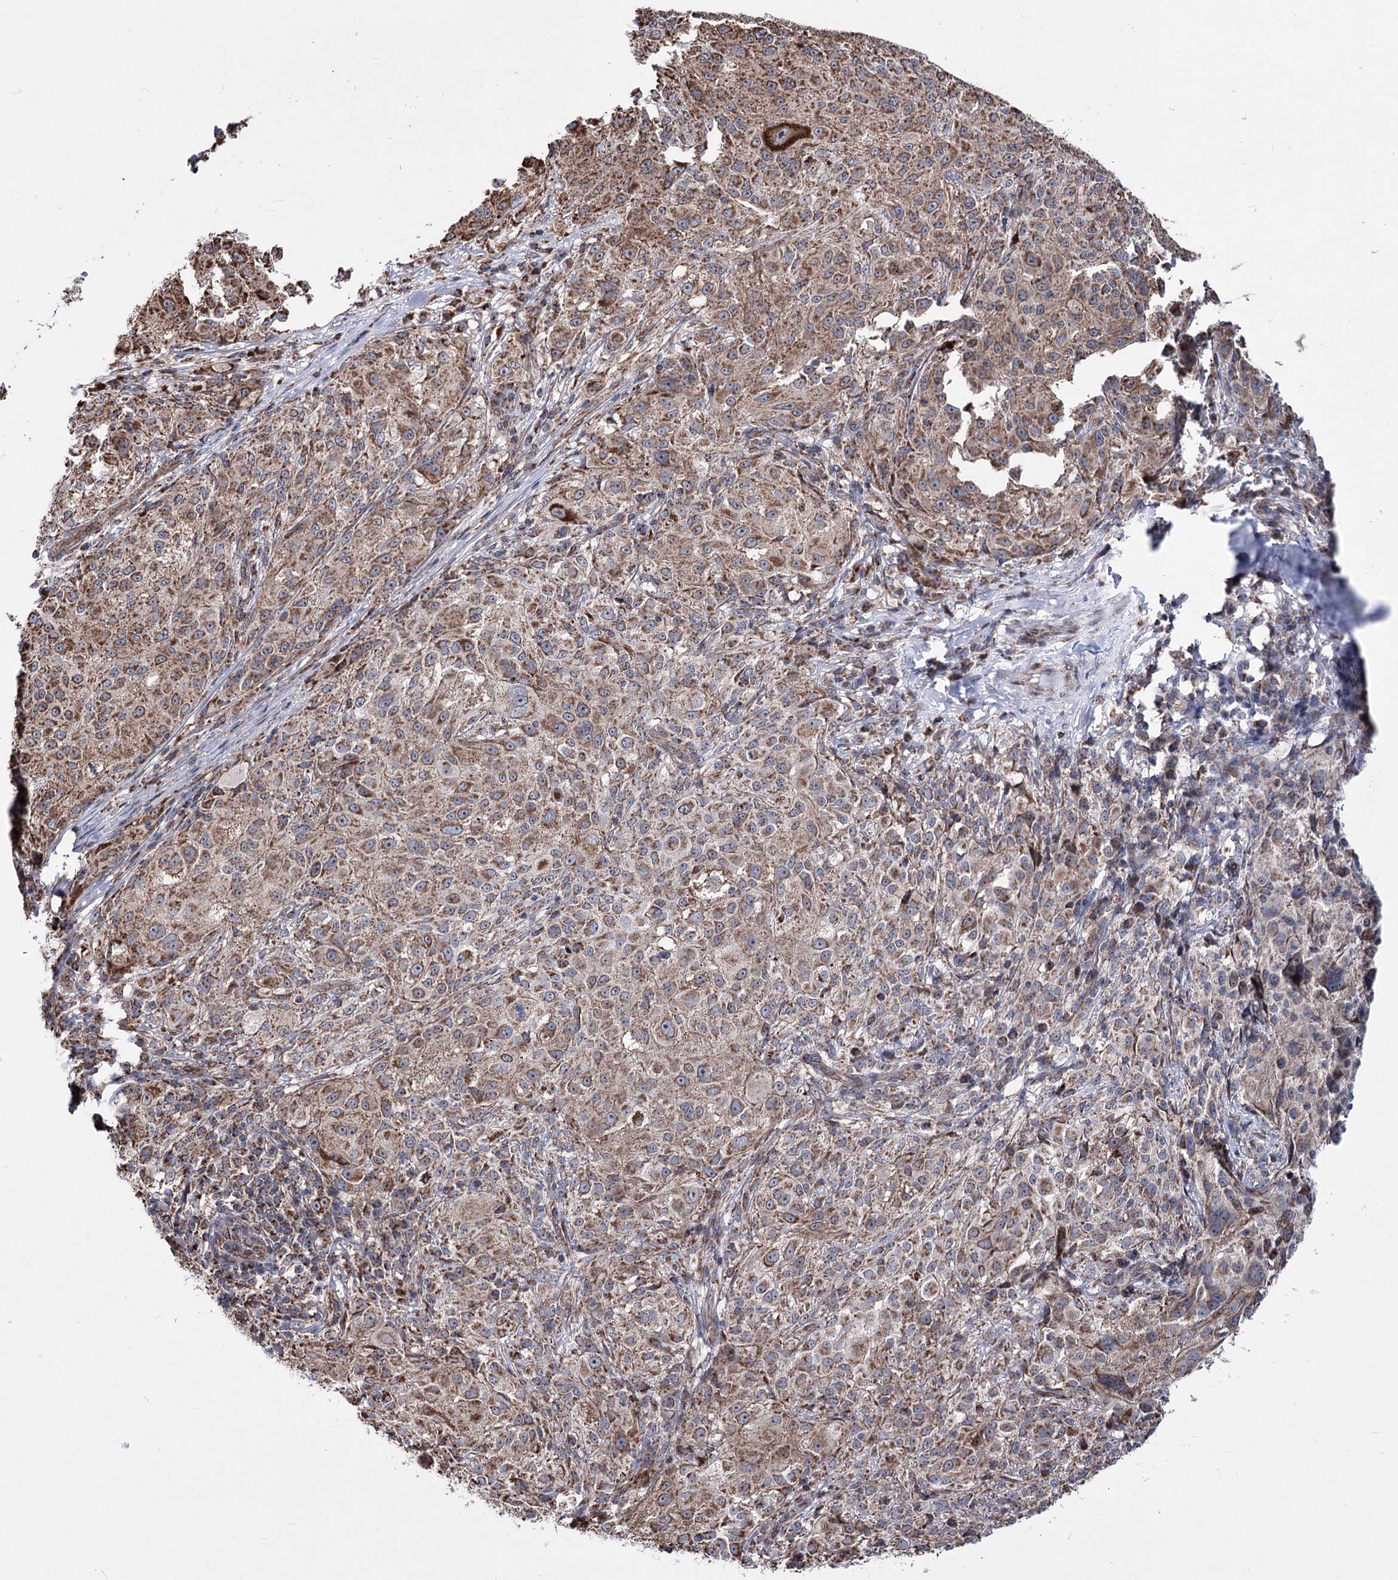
{"staining": {"intensity": "moderate", "quantity": ">75%", "location": "cytoplasmic/membranous"}, "tissue": "melanoma", "cell_type": "Tumor cells", "image_type": "cancer", "snomed": [{"axis": "morphology", "description": "Necrosis, NOS"}, {"axis": "morphology", "description": "Malignant melanoma, NOS"}, {"axis": "topography", "description": "Skin"}], "caption": "Melanoma stained with immunohistochemistry (IHC) exhibits moderate cytoplasmic/membranous expression in about >75% of tumor cells.", "gene": "CREB3L4", "patient": {"sex": "female", "age": 87}}